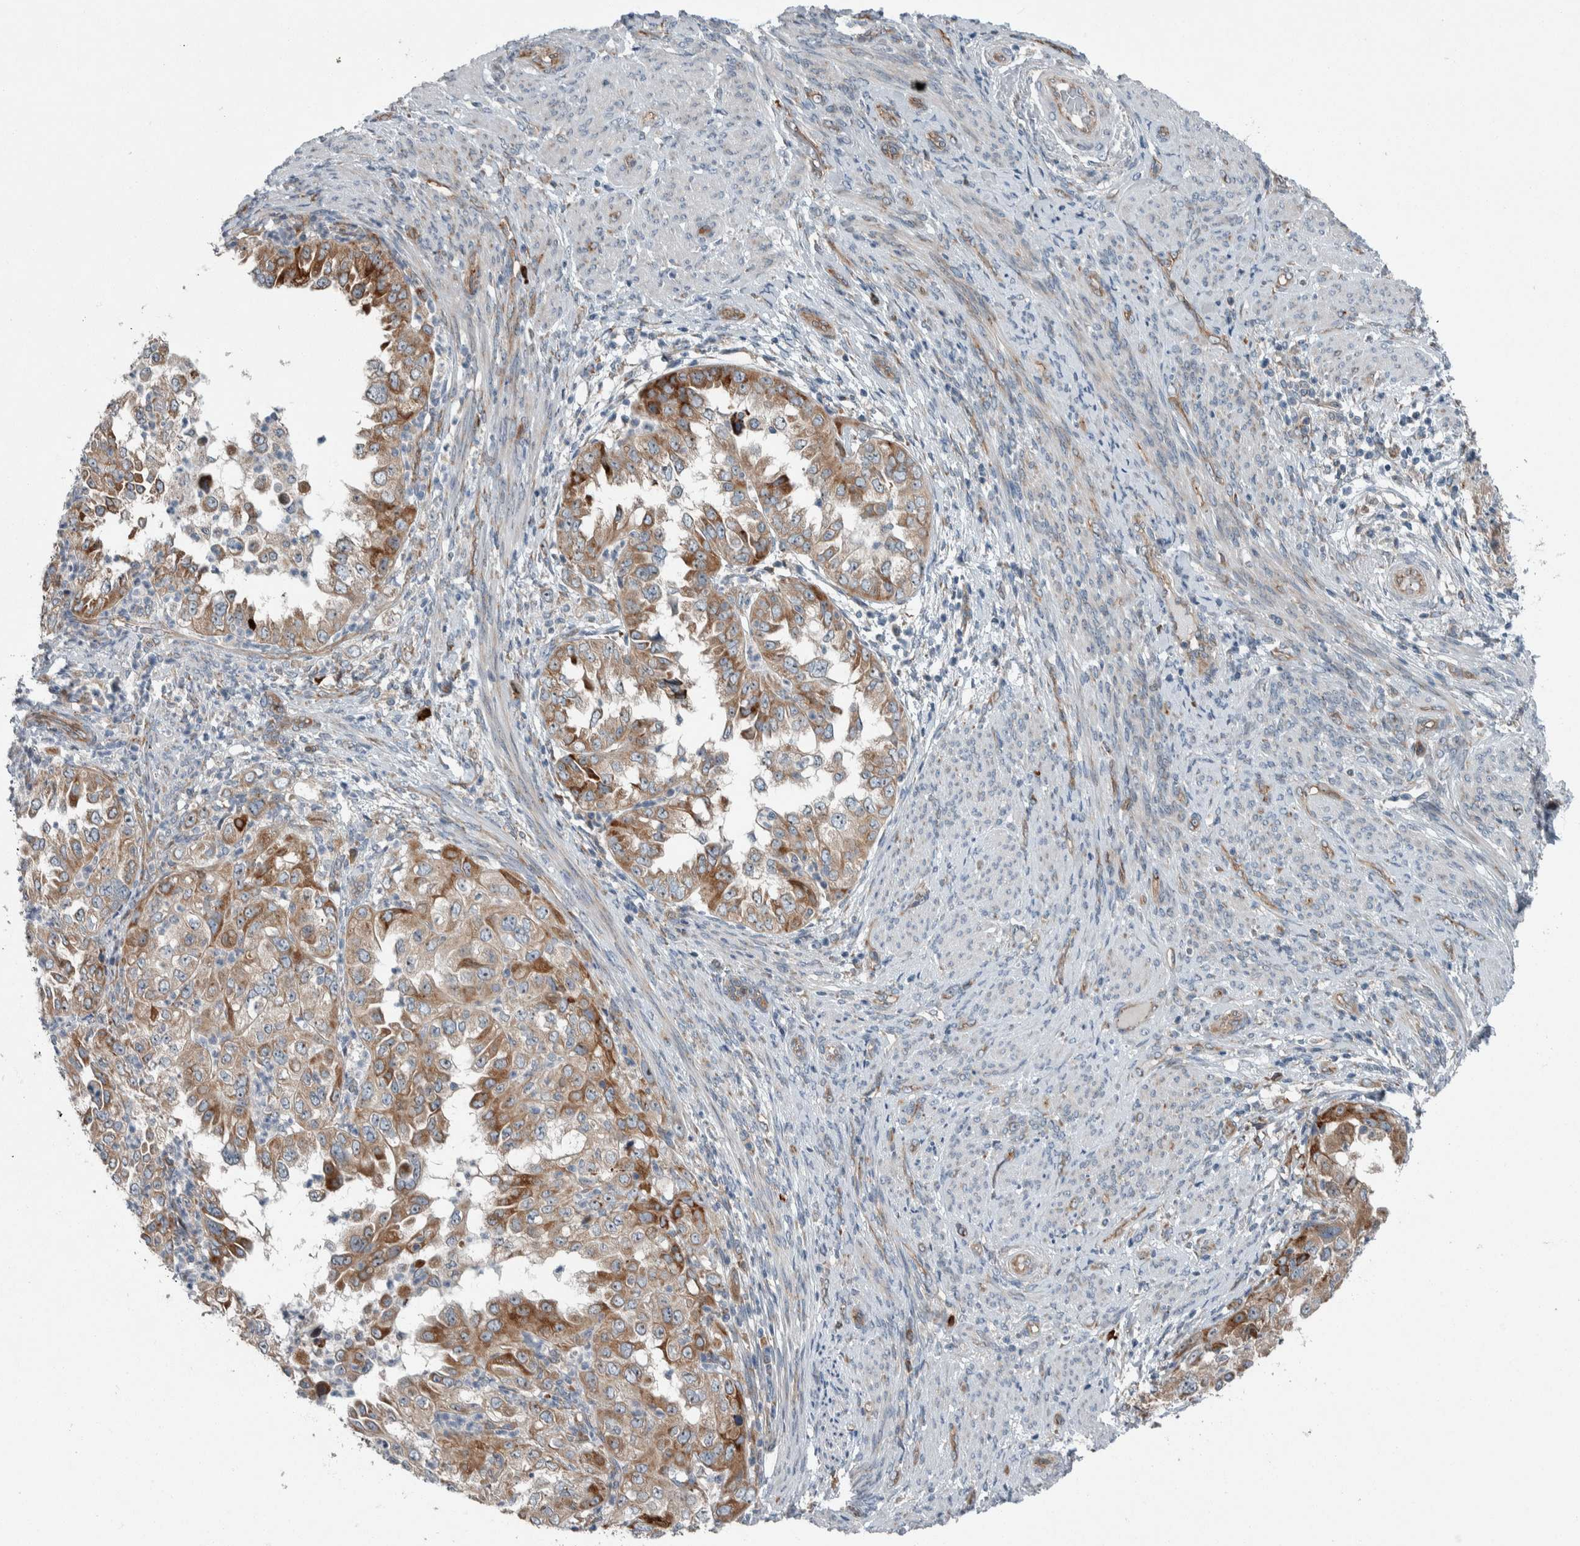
{"staining": {"intensity": "strong", "quantity": "<25%", "location": "cytoplasmic/membranous"}, "tissue": "endometrial cancer", "cell_type": "Tumor cells", "image_type": "cancer", "snomed": [{"axis": "morphology", "description": "Adenocarcinoma, NOS"}, {"axis": "topography", "description": "Endometrium"}], "caption": "This is a histology image of immunohistochemistry (IHC) staining of endometrial adenocarcinoma, which shows strong expression in the cytoplasmic/membranous of tumor cells.", "gene": "USP25", "patient": {"sex": "female", "age": 85}}